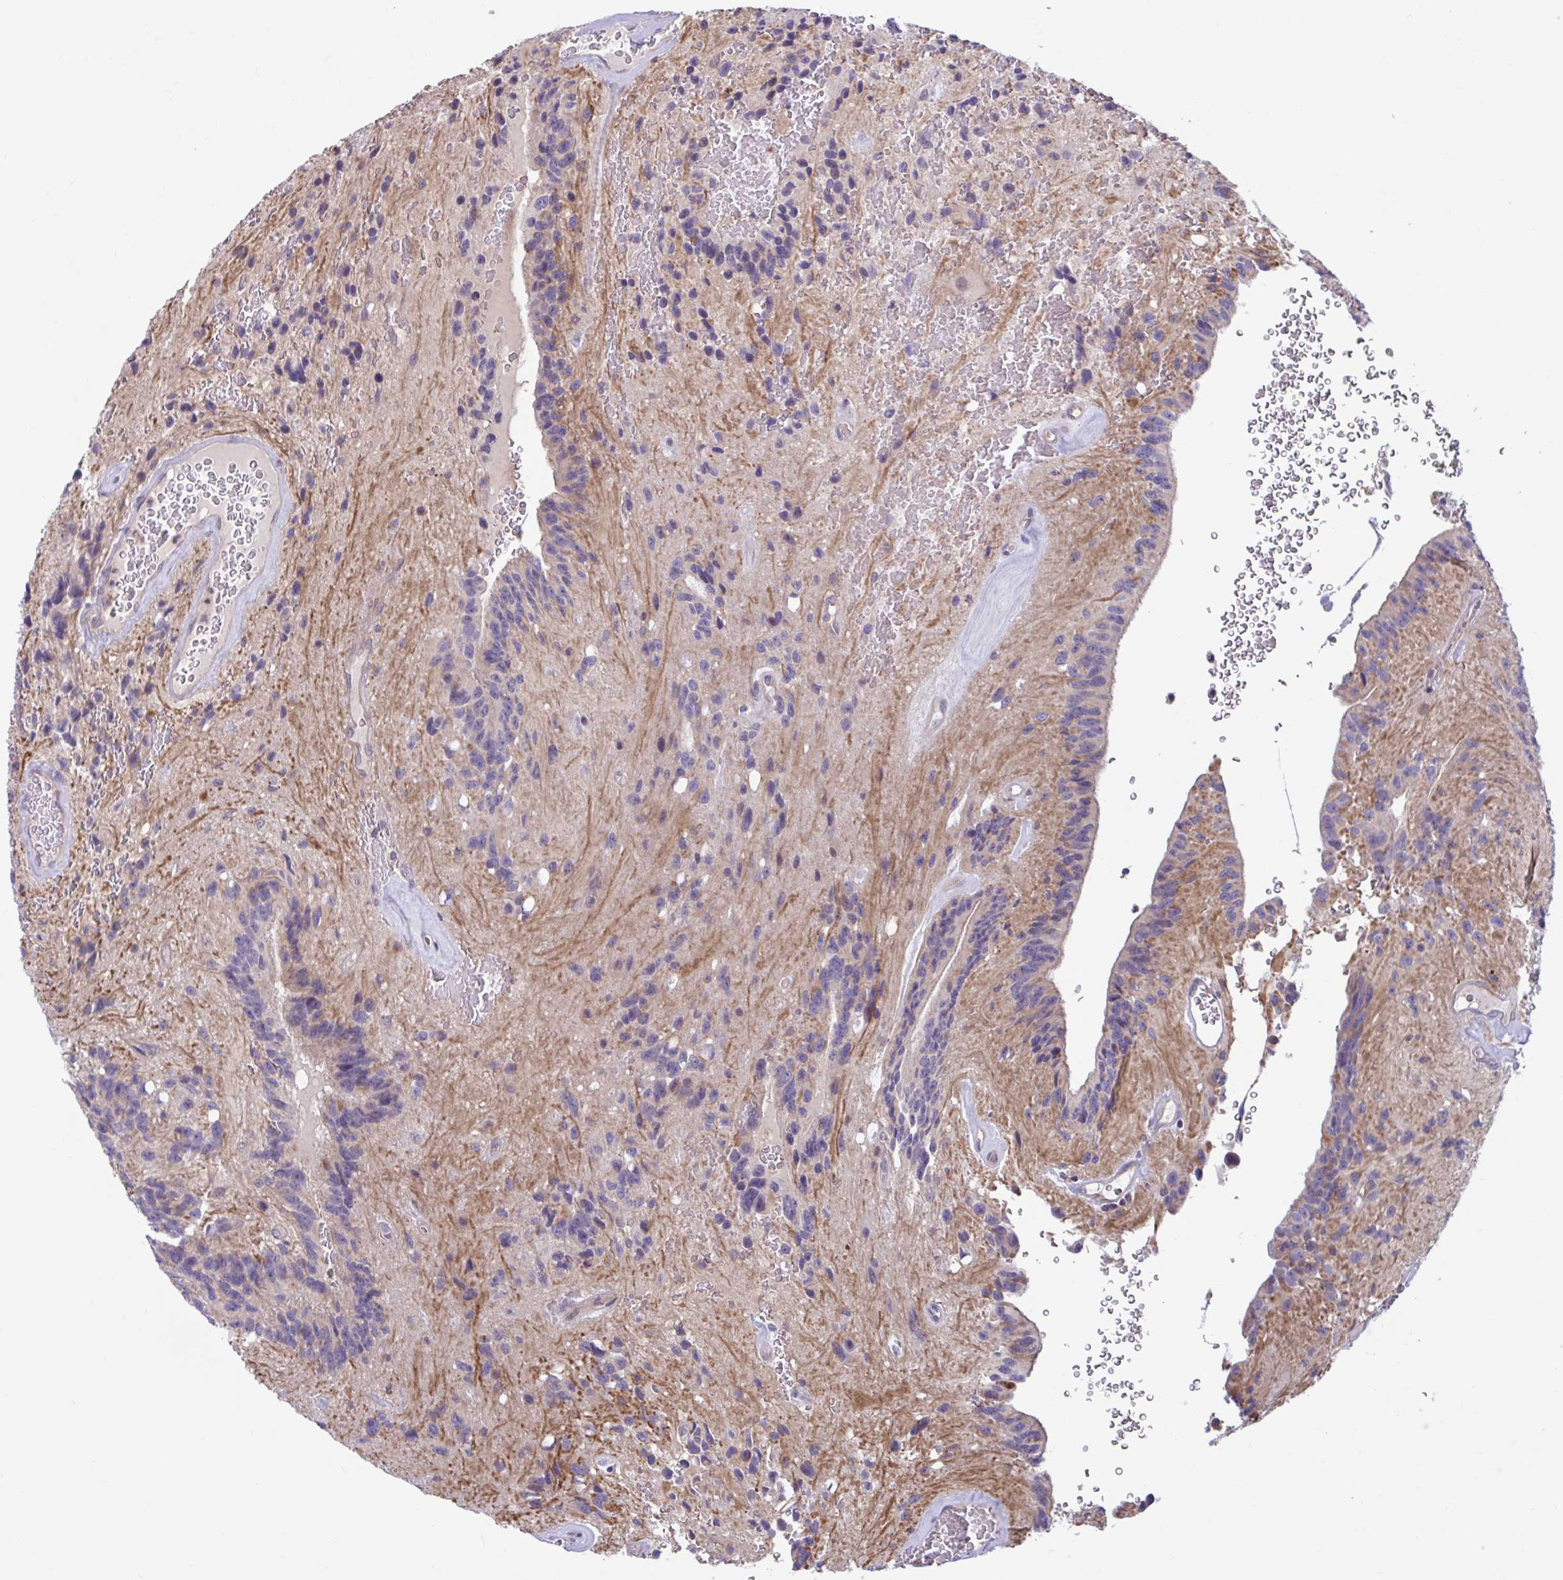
{"staining": {"intensity": "weak", "quantity": "25%-75%", "location": "cytoplasmic/membranous"}, "tissue": "glioma", "cell_type": "Tumor cells", "image_type": "cancer", "snomed": [{"axis": "morphology", "description": "Glioma, malignant, Low grade"}, {"axis": "topography", "description": "Brain"}], "caption": "Glioma tissue demonstrates weak cytoplasmic/membranous positivity in about 25%-75% of tumor cells, visualized by immunohistochemistry. The staining was performed using DAB to visualize the protein expression in brown, while the nuclei were stained in blue with hematoxylin (Magnification: 20x).", "gene": "IST1", "patient": {"sex": "male", "age": 31}}